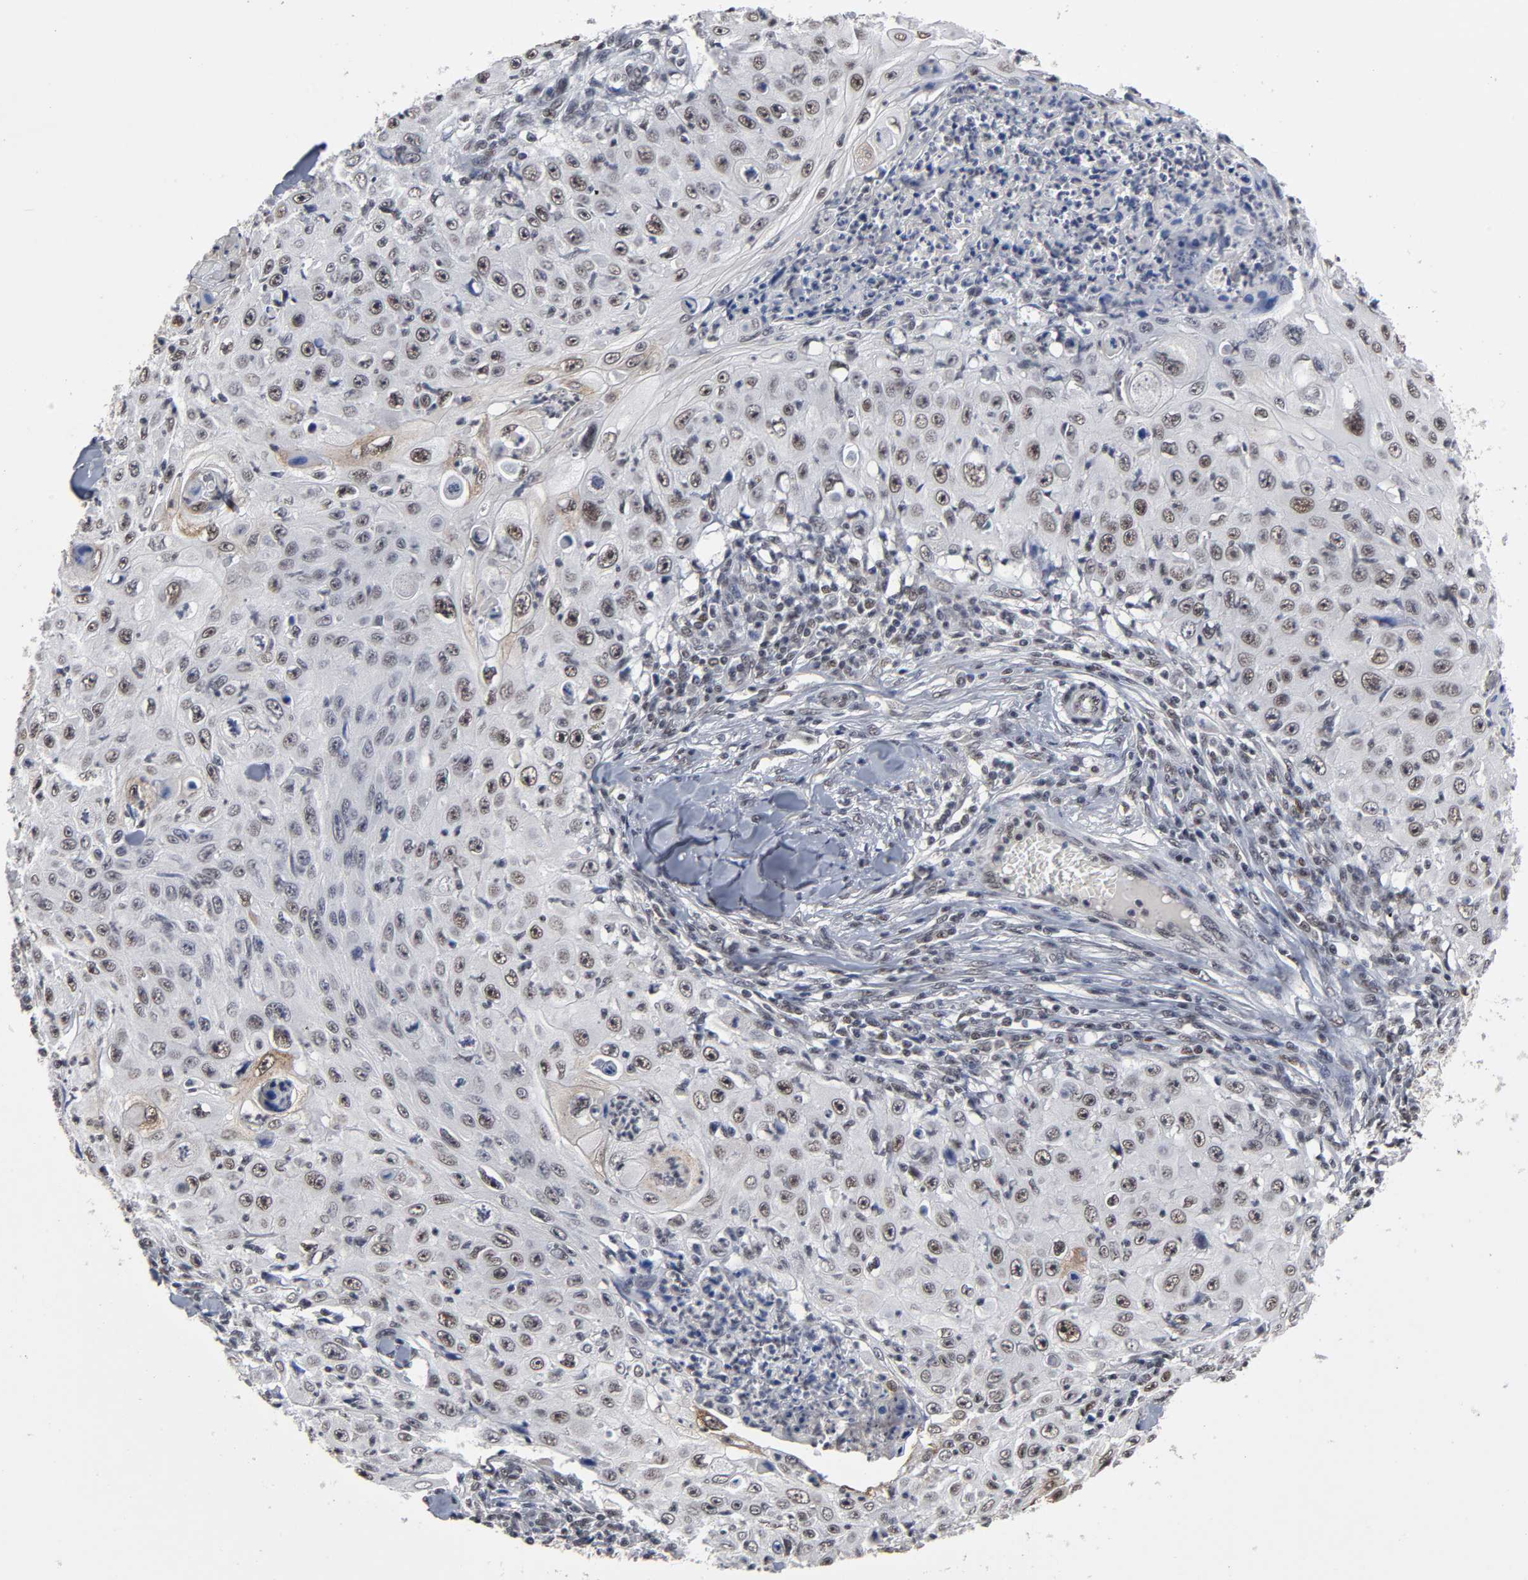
{"staining": {"intensity": "moderate", "quantity": "25%-75%", "location": "nuclear"}, "tissue": "skin cancer", "cell_type": "Tumor cells", "image_type": "cancer", "snomed": [{"axis": "morphology", "description": "Squamous cell carcinoma, NOS"}, {"axis": "topography", "description": "Skin"}], "caption": "Protein expression by immunohistochemistry displays moderate nuclear expression in approximately 25%-75% of tumor cells in squamous cell carcinoma (skin).", "gene": "TRIM33", "patient": {"sex": "male", "age": 86}}